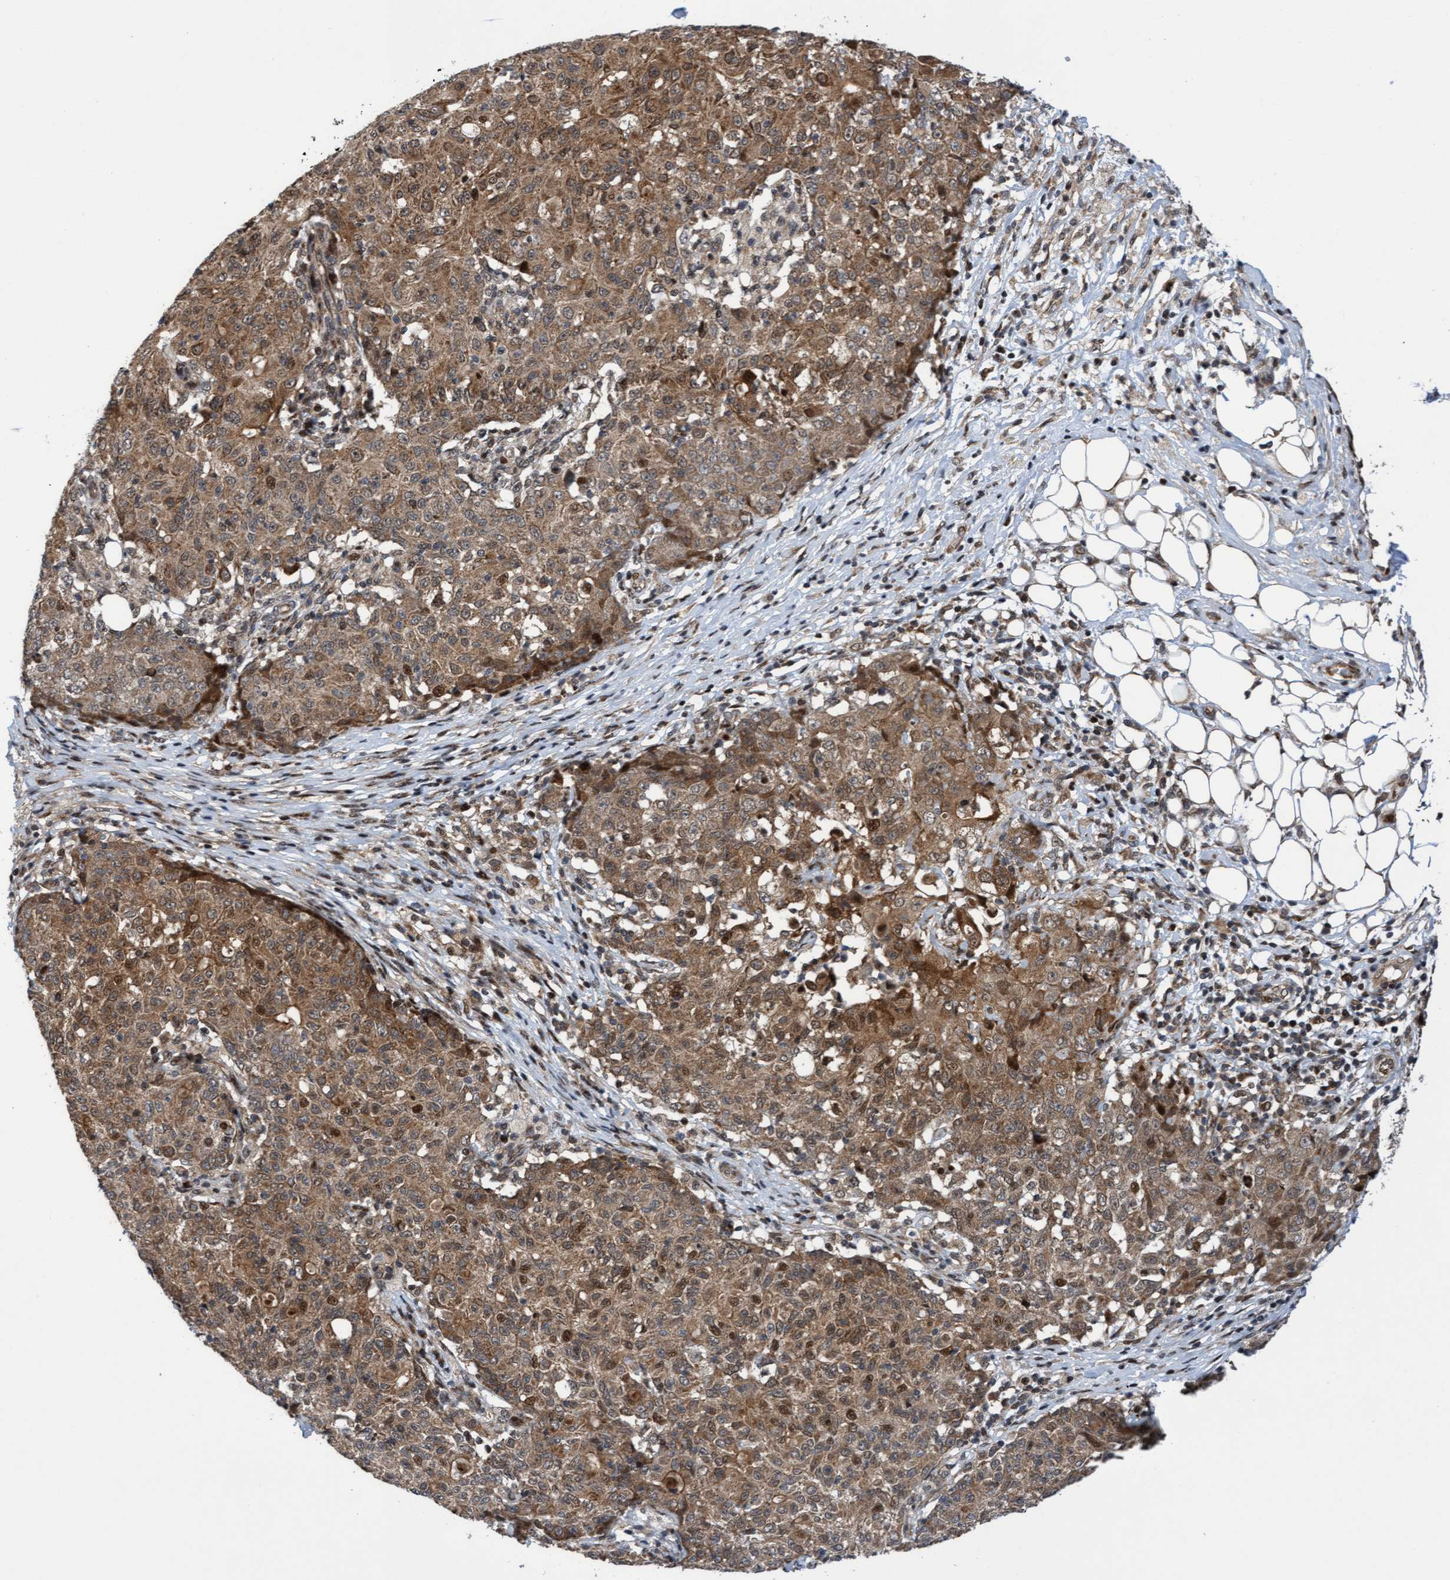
{"staining": {"intensity": "moderate", "quantity": ">75%", "location": "cytoplasmic/membranous,nuclear"}, "tissue": "ovarian cancer", "cell_type": "Tumor cells", "image_type": "cancer", "snomed": [{"axis": "morphology", "description": "Carcinoma, endometroid"}, {"axis": "topography", "description": "Ovary"}], "caption": "Moderate cytoplasmic/membranous and nuclear protein staining is seen in approximately >75% of tumor cells in ovarian cancer (endometroid carcinoma).", "gene": "ITFG1", "patient": {"sex": "female", "age": 42}}